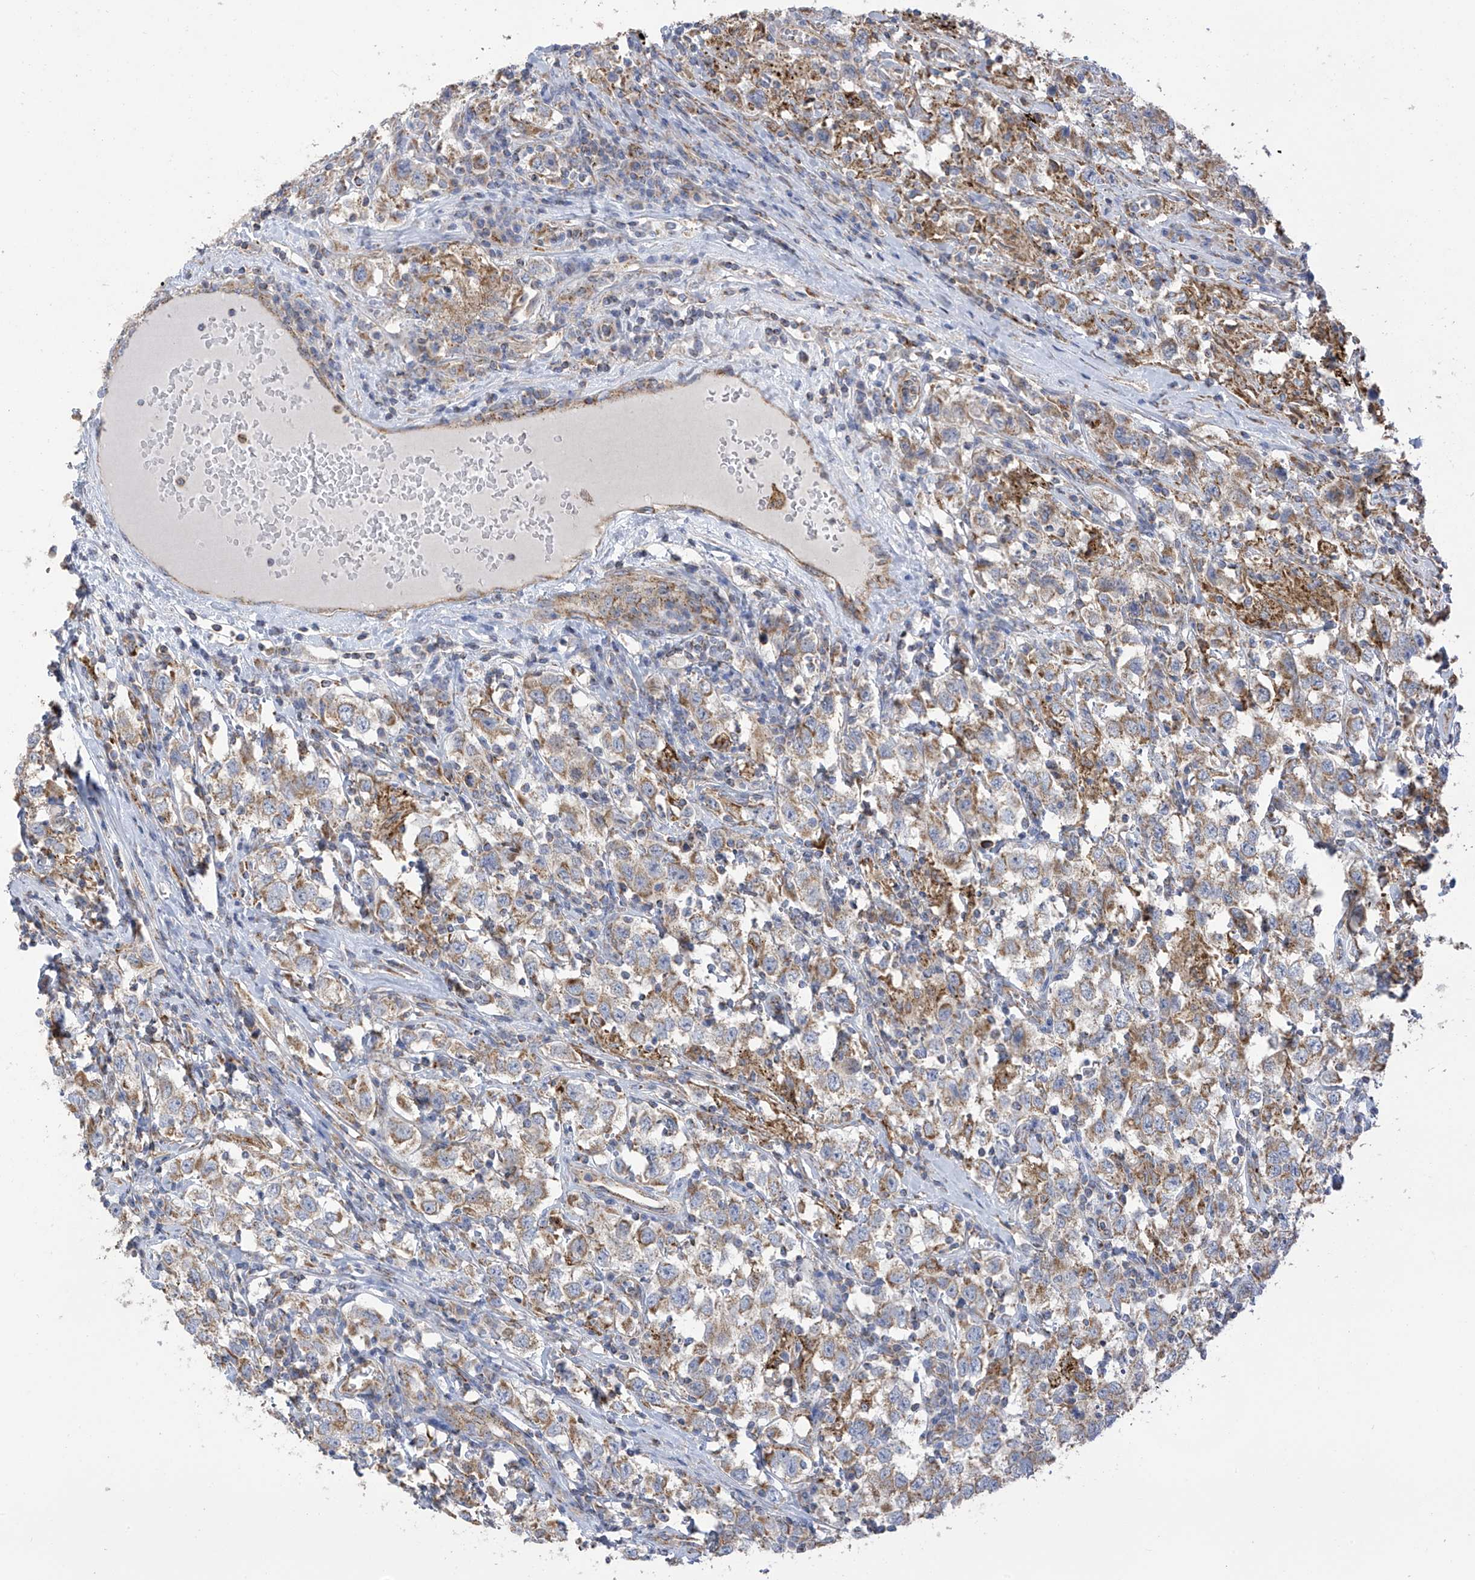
{"staining": {"intensity": "weak", "quantity": ">75%", "location": "cytoplasmic/membranous"}, "tissue": "testis cancer", "cell_type": "Tumor cells", "image_type": "cancer", "snomed": [{"axis": "morphology", "description": "Seminoma, NOS"}, {"axis": "topography", "description": "Testis"}], "caption": "Protein staining of testis seminoma tissue demonstrates weak cytoplasmic/membranous expression in about >75% of tumor cells.", "gene": "ITM2B", "patient": {"sex": "male", "age": 41}}